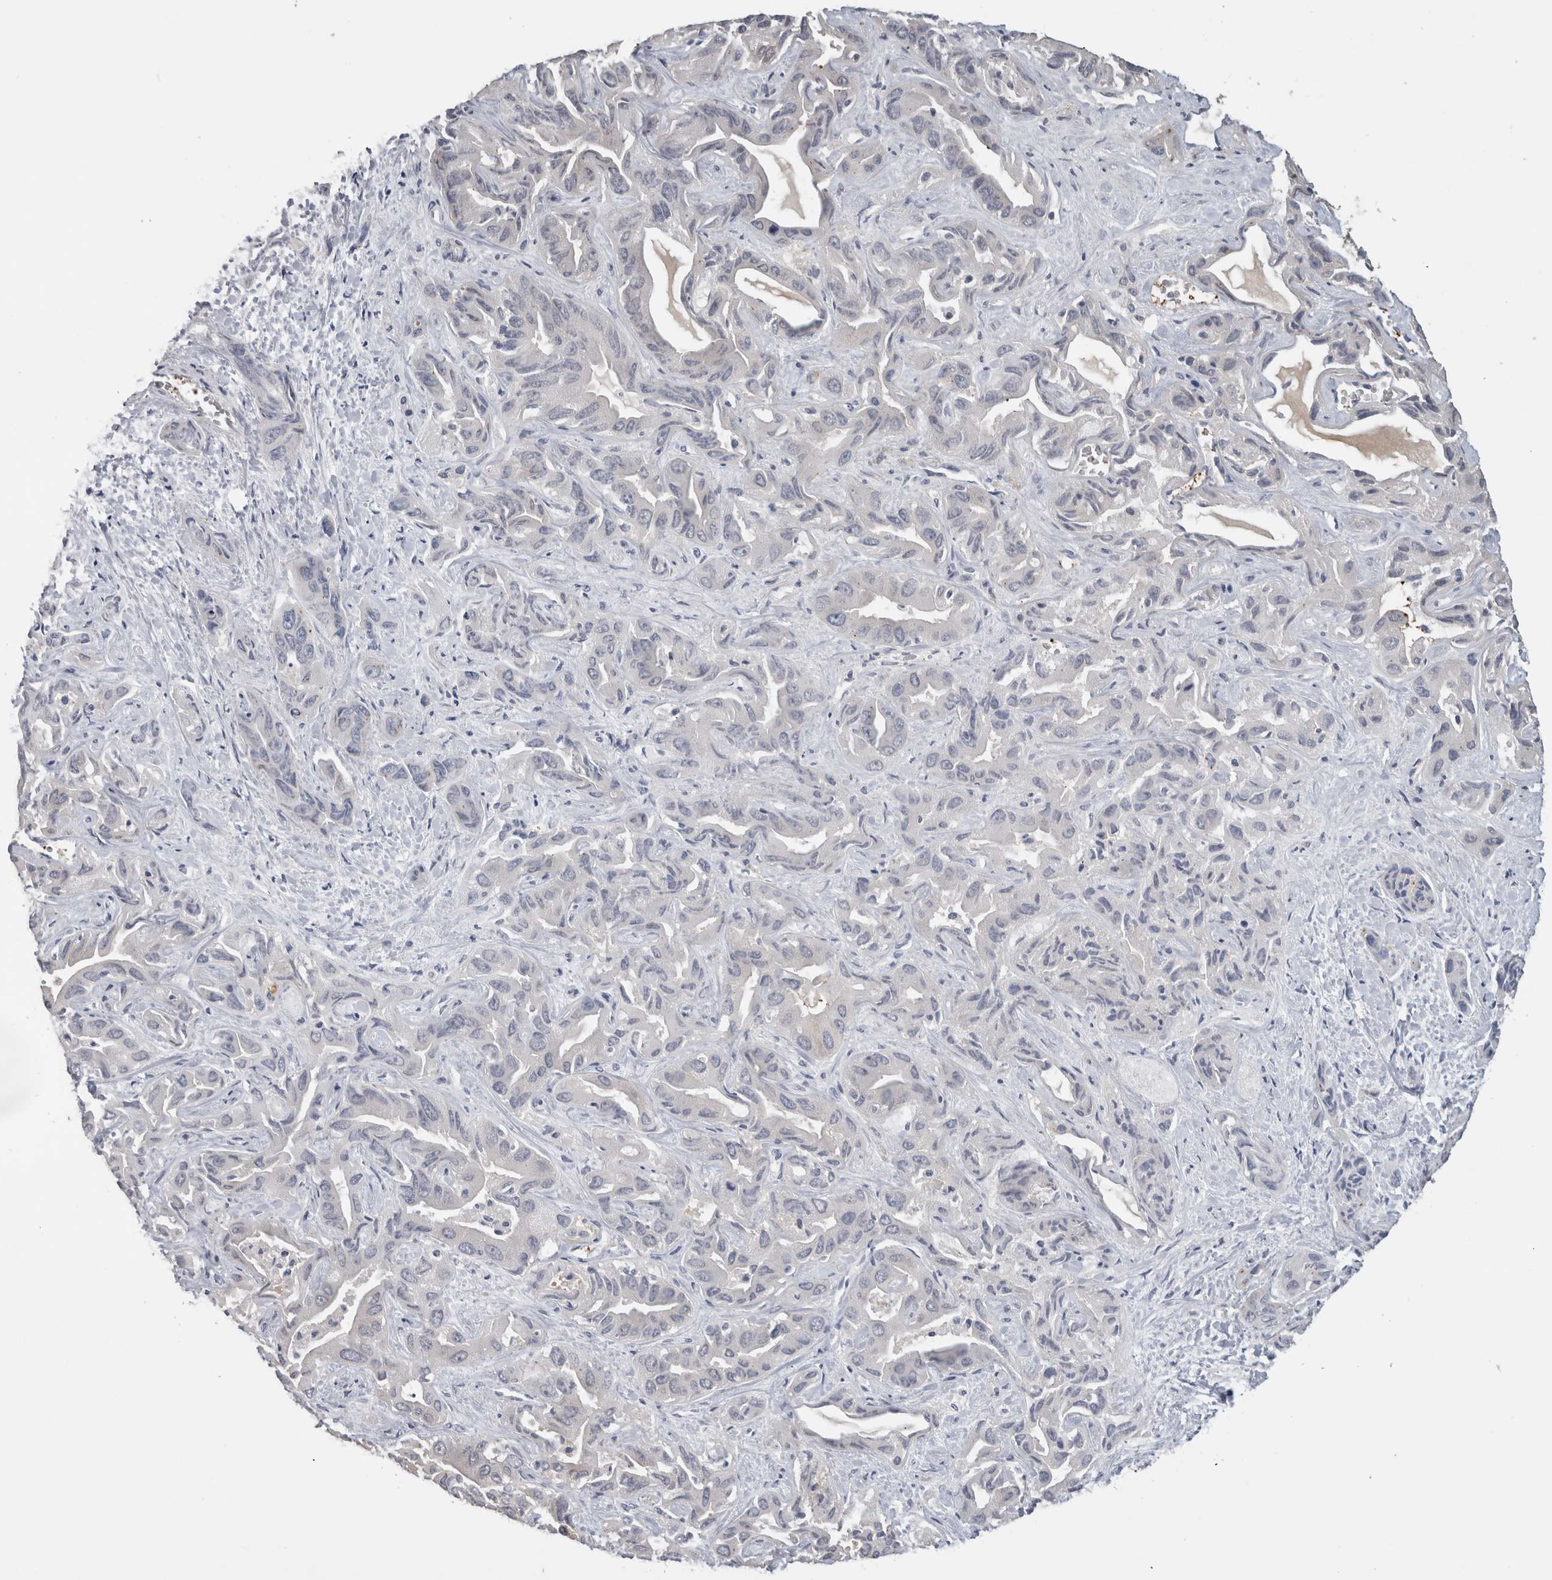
{"staining": {"intensity": "negative", "quantity": "none", "location": "none"}, "tissue": "liver cancer", "cell_type": "Tumor cells", "image_type": "cancer", "snomed": [{"axis": "morphology", "description": "Cholangiocarcinoma"}, {"axis": "topography", "description": "Liver"}], "caption": "Tumor cells are negative for protein expression in human liver cancer (cholangiocarcinoma).", "gene": "USH1G", "patient": {"sex": "female", "age": 52}}